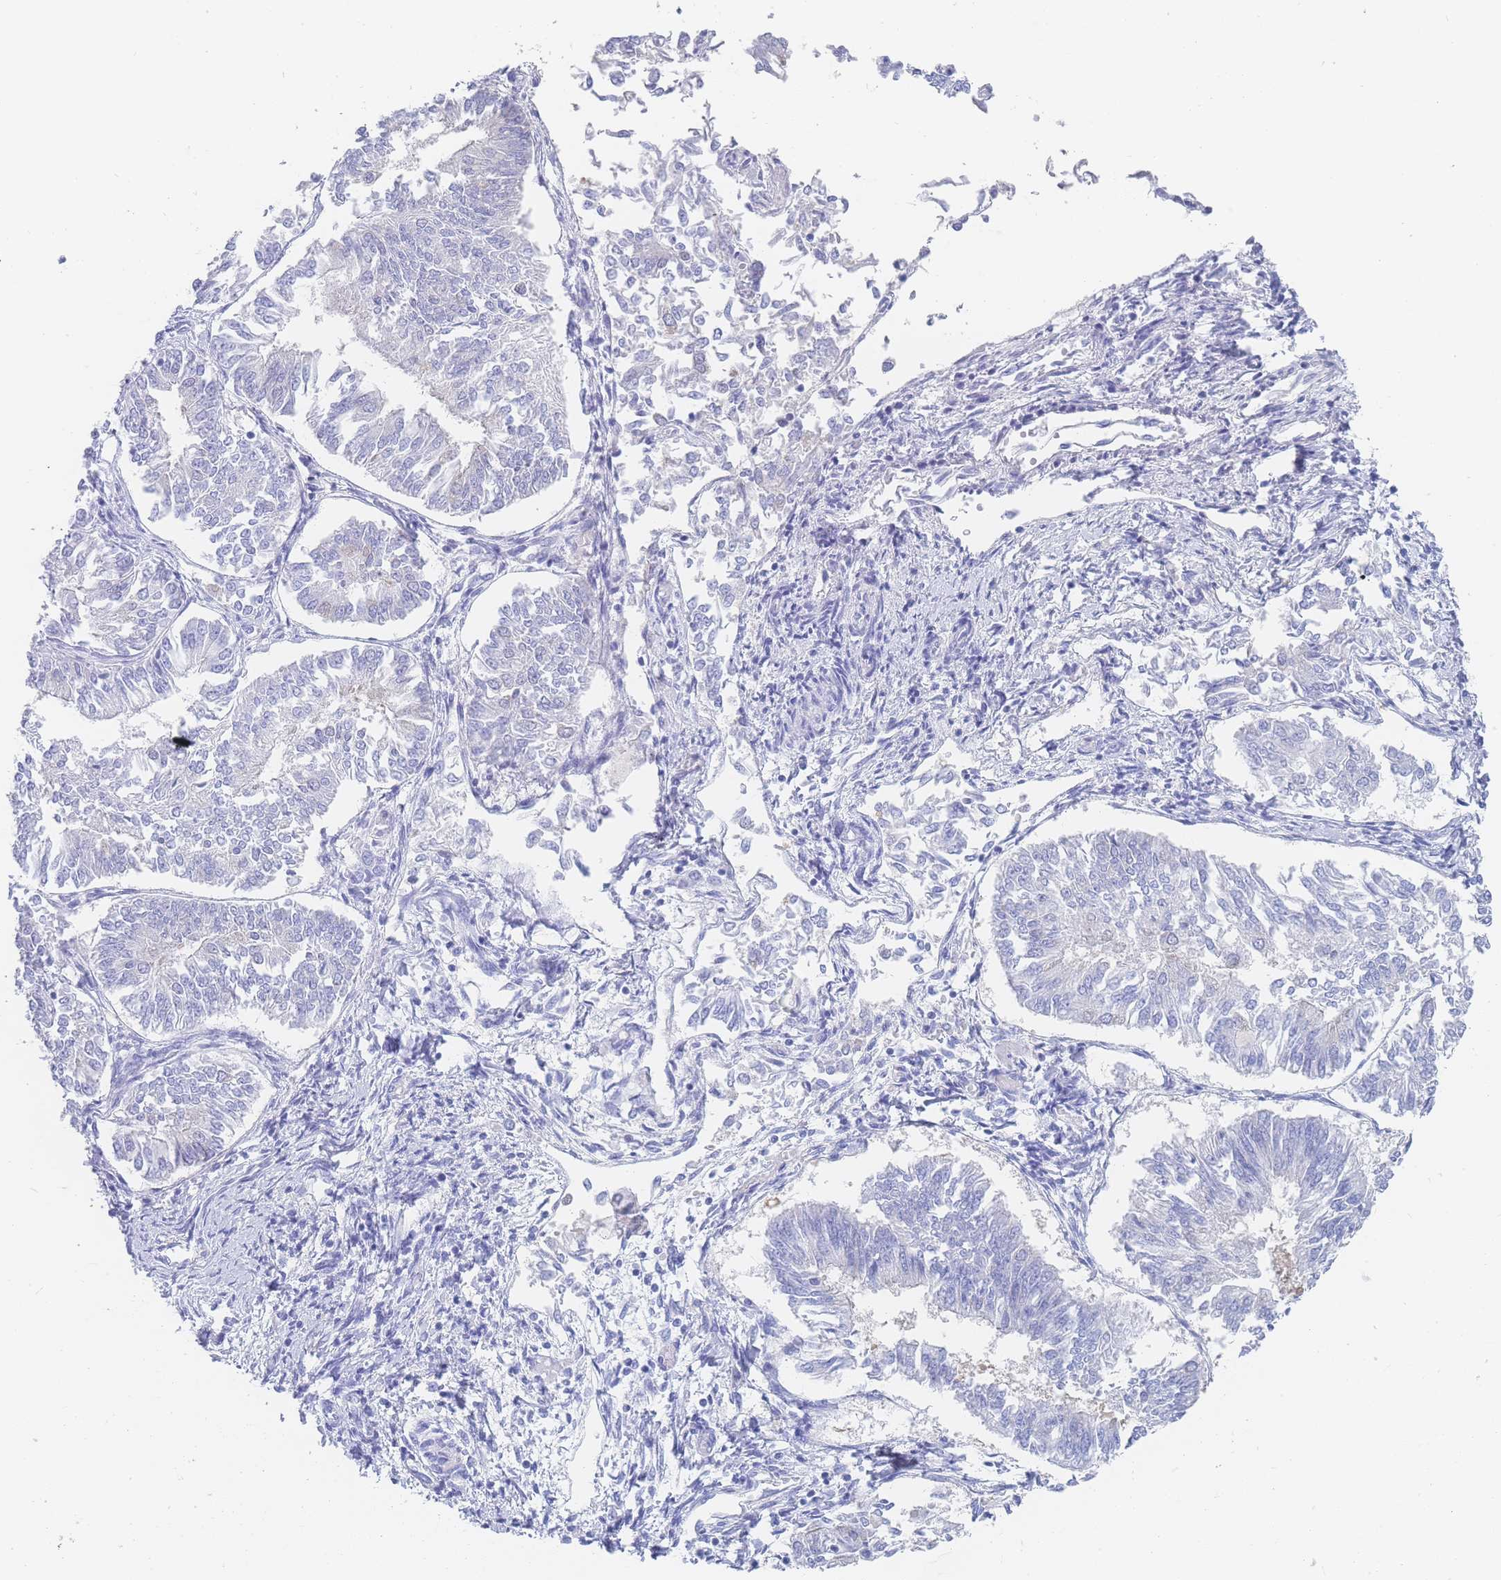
{"staining": {"intensity": "negative", "quantity": "none", "location": "none"}, "tissue": "endometrial cancer", "cell_type": "Tumor cells", "image_type": "cancer", "snomed": [{"axis": "morphology", "description": "Adenocarcinoma, NOS"}, {"axis": "topography", "description": "Endometrium"}], "caption": "The micrograph displays no significant positivity in tumor cells of endometrial cancer.", "gene": "LZTFL1", "patient": {"sex": "female", "age": 58}}